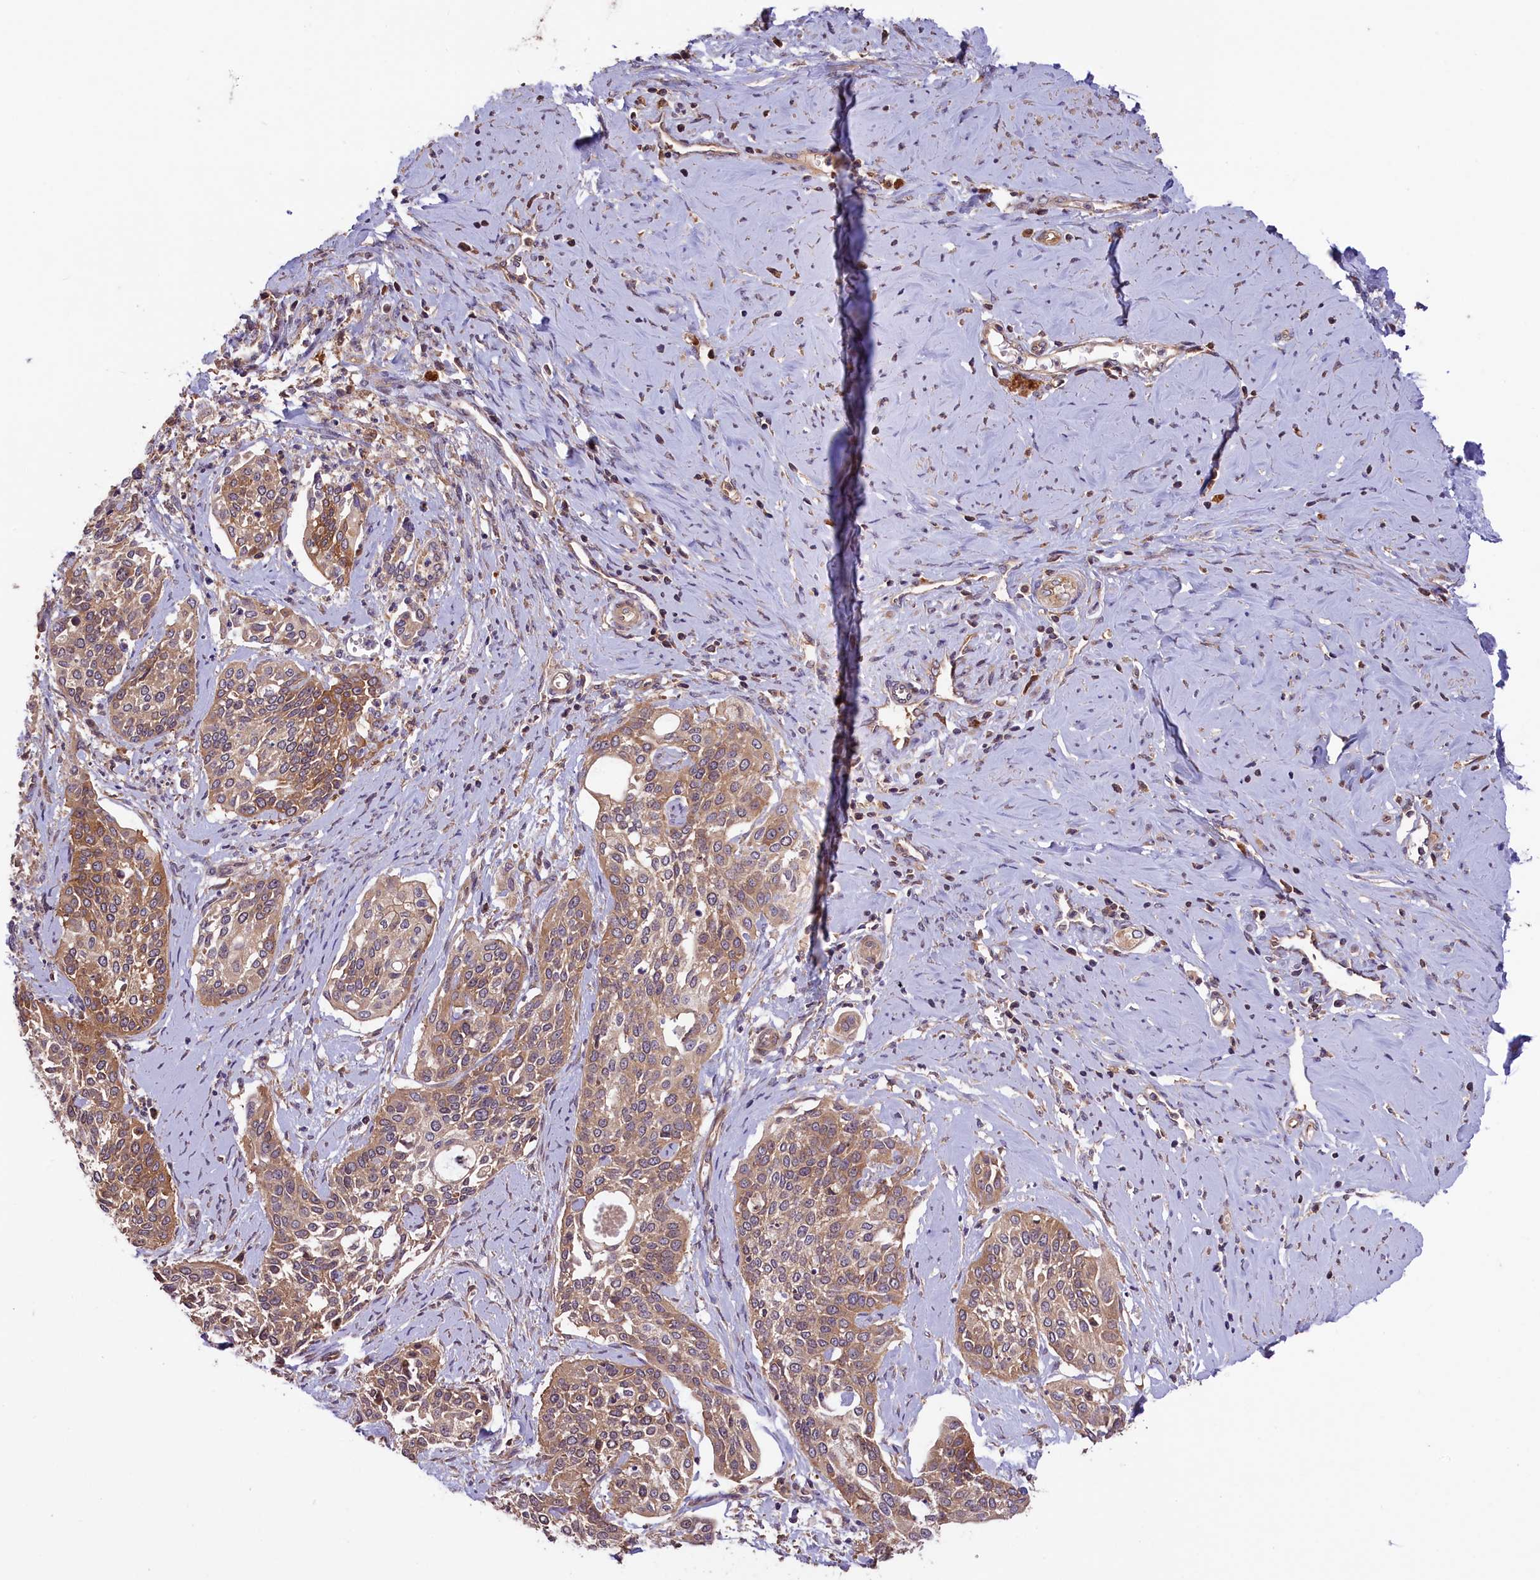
{"staining": {"intensity": "moderate", "quantity": ">75%", "location": "cytoplasmic/membranous"}, "tissue": "cervical cancer", "cell_type": "Tumor cells", "image_type": "cancer", "snomed": [{"axis": "morphology", "description": "Squamous cell carcinoma, NOS"}, {"axis": "topography", "description": "Cervix"}], "caption": "This histopathology image displays IHC staining of human cervical cancer, with medium moderate cytoplasmic/membranous staining in about >75% of tumor cells.", "gene": "SETD6", "patient": {"sex": "female", "age": 44}}